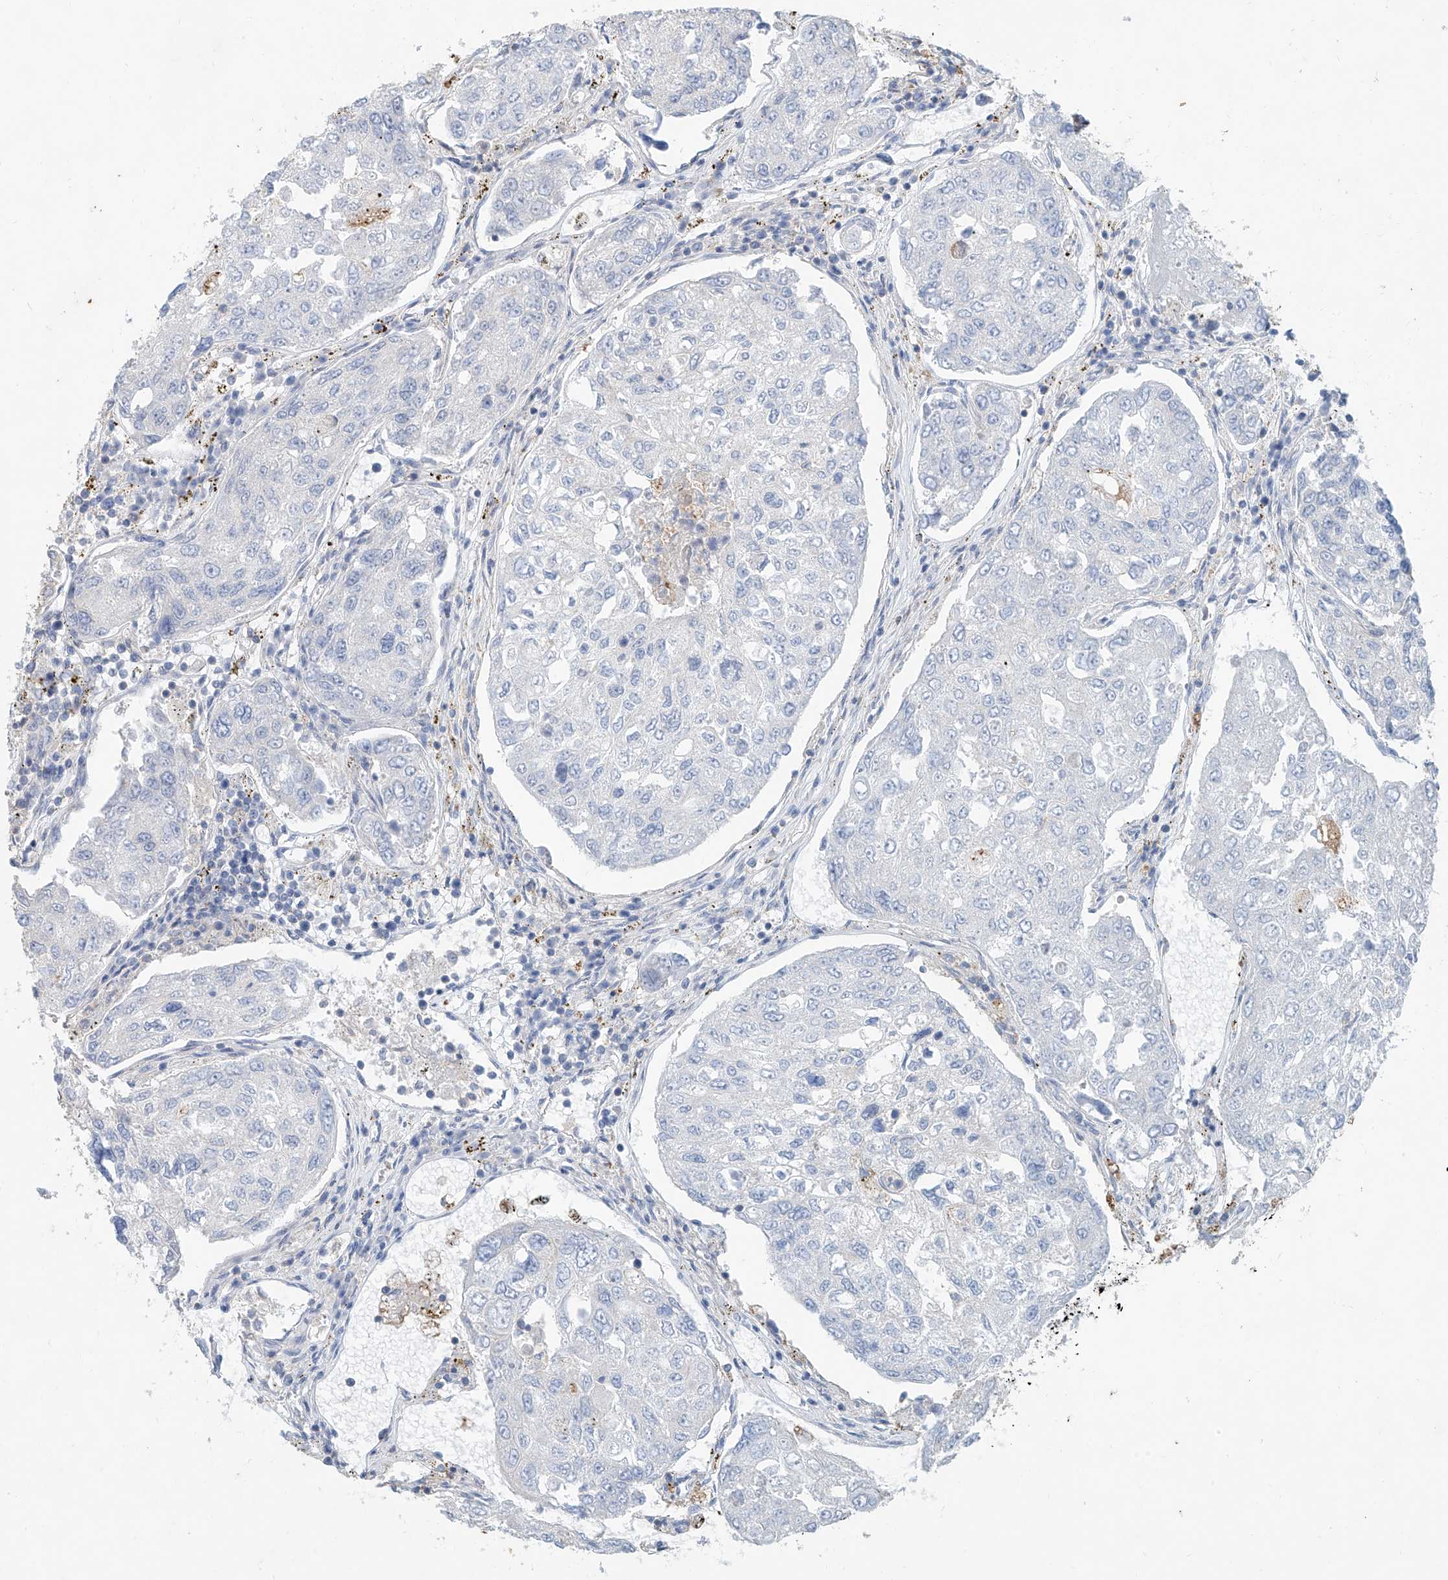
{"staining": {"intensity": "negative", "quantity": "none", "location": "none"}, "tissue": "urothelial cancer", "cell_type": "Tumor cells", "image_type": "cancer", "snomed": [{"axis": "morphology", "description": "Urothelial carcinoma, High grade"}, {"axis": "topography", "description": "Lymph node"}, {"axis": "topography", "description": "Urinary bladder"}], "caption": "Micrograph shows no protein expression in tumor cells of urothelial cancer tissue. (Stains: DAB (3,3'-diaminobenzidine) immunohistochemistry (IHC) with hematoxylin counter stain, Microscopy: brightfield microscopy at high magnification).", "gene": "ANKRD34A", "patient": {"sex": "male", "age": 51}}